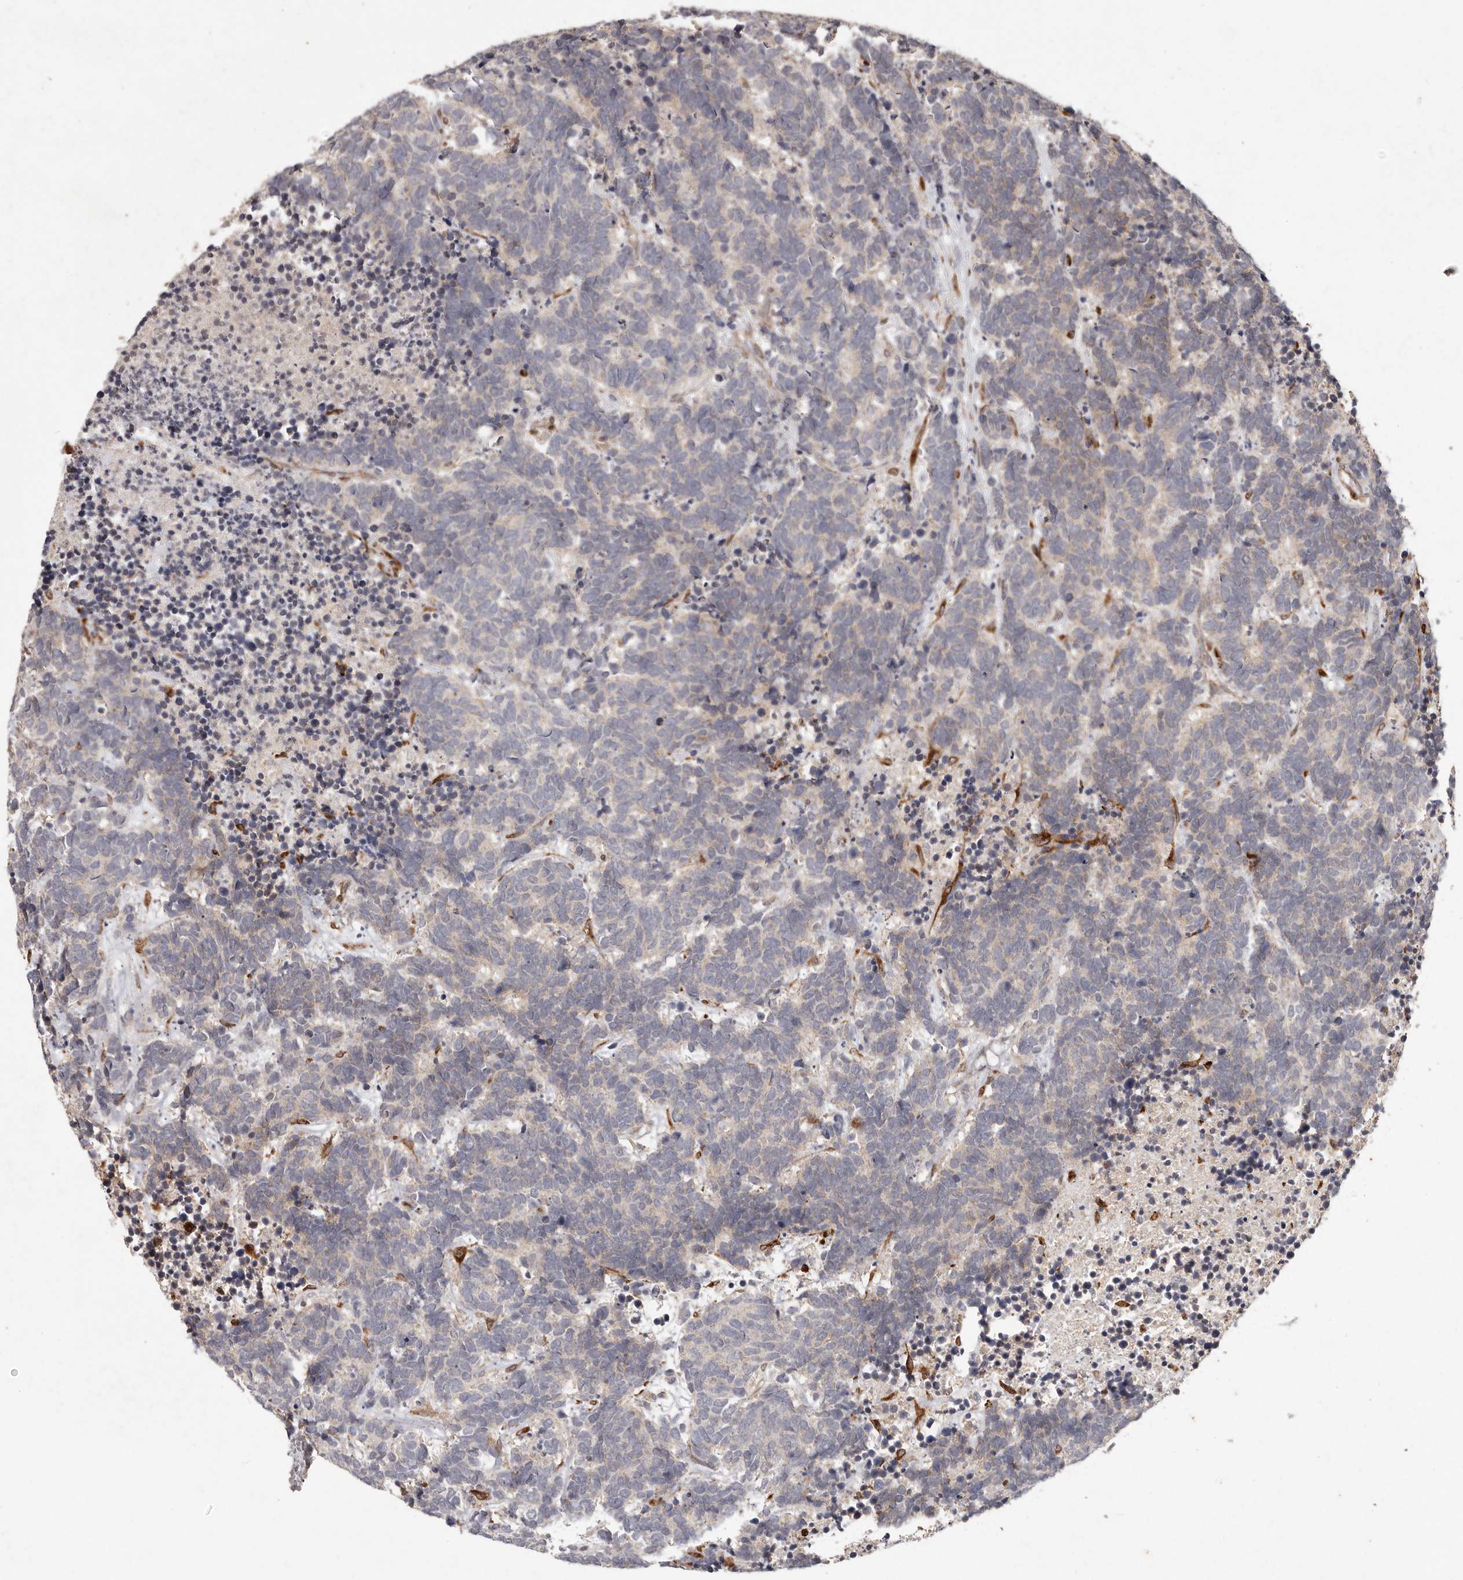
{"staining": {"intensity": "negative", "quantity": "none", "location": "none"}, "tissue": "carcinoid", "cell_type": "Tumor cells", "image_type": "cancer", "snomed": [{"axis": "morphology", "description": "Carcinoma, NOS"}, {"axis": "morphology", "description": "Carcinoid, malignant, NOS"}, {"axis": "topography", "description": "Urinary bladder"}], "caption": "This is a image of immunohistochemistry (IHC) staining of carcinoid, which shows no positivity in tumor cells.", "gene": "PLOD2", "patient": {"sex": "male", "age": 57}}